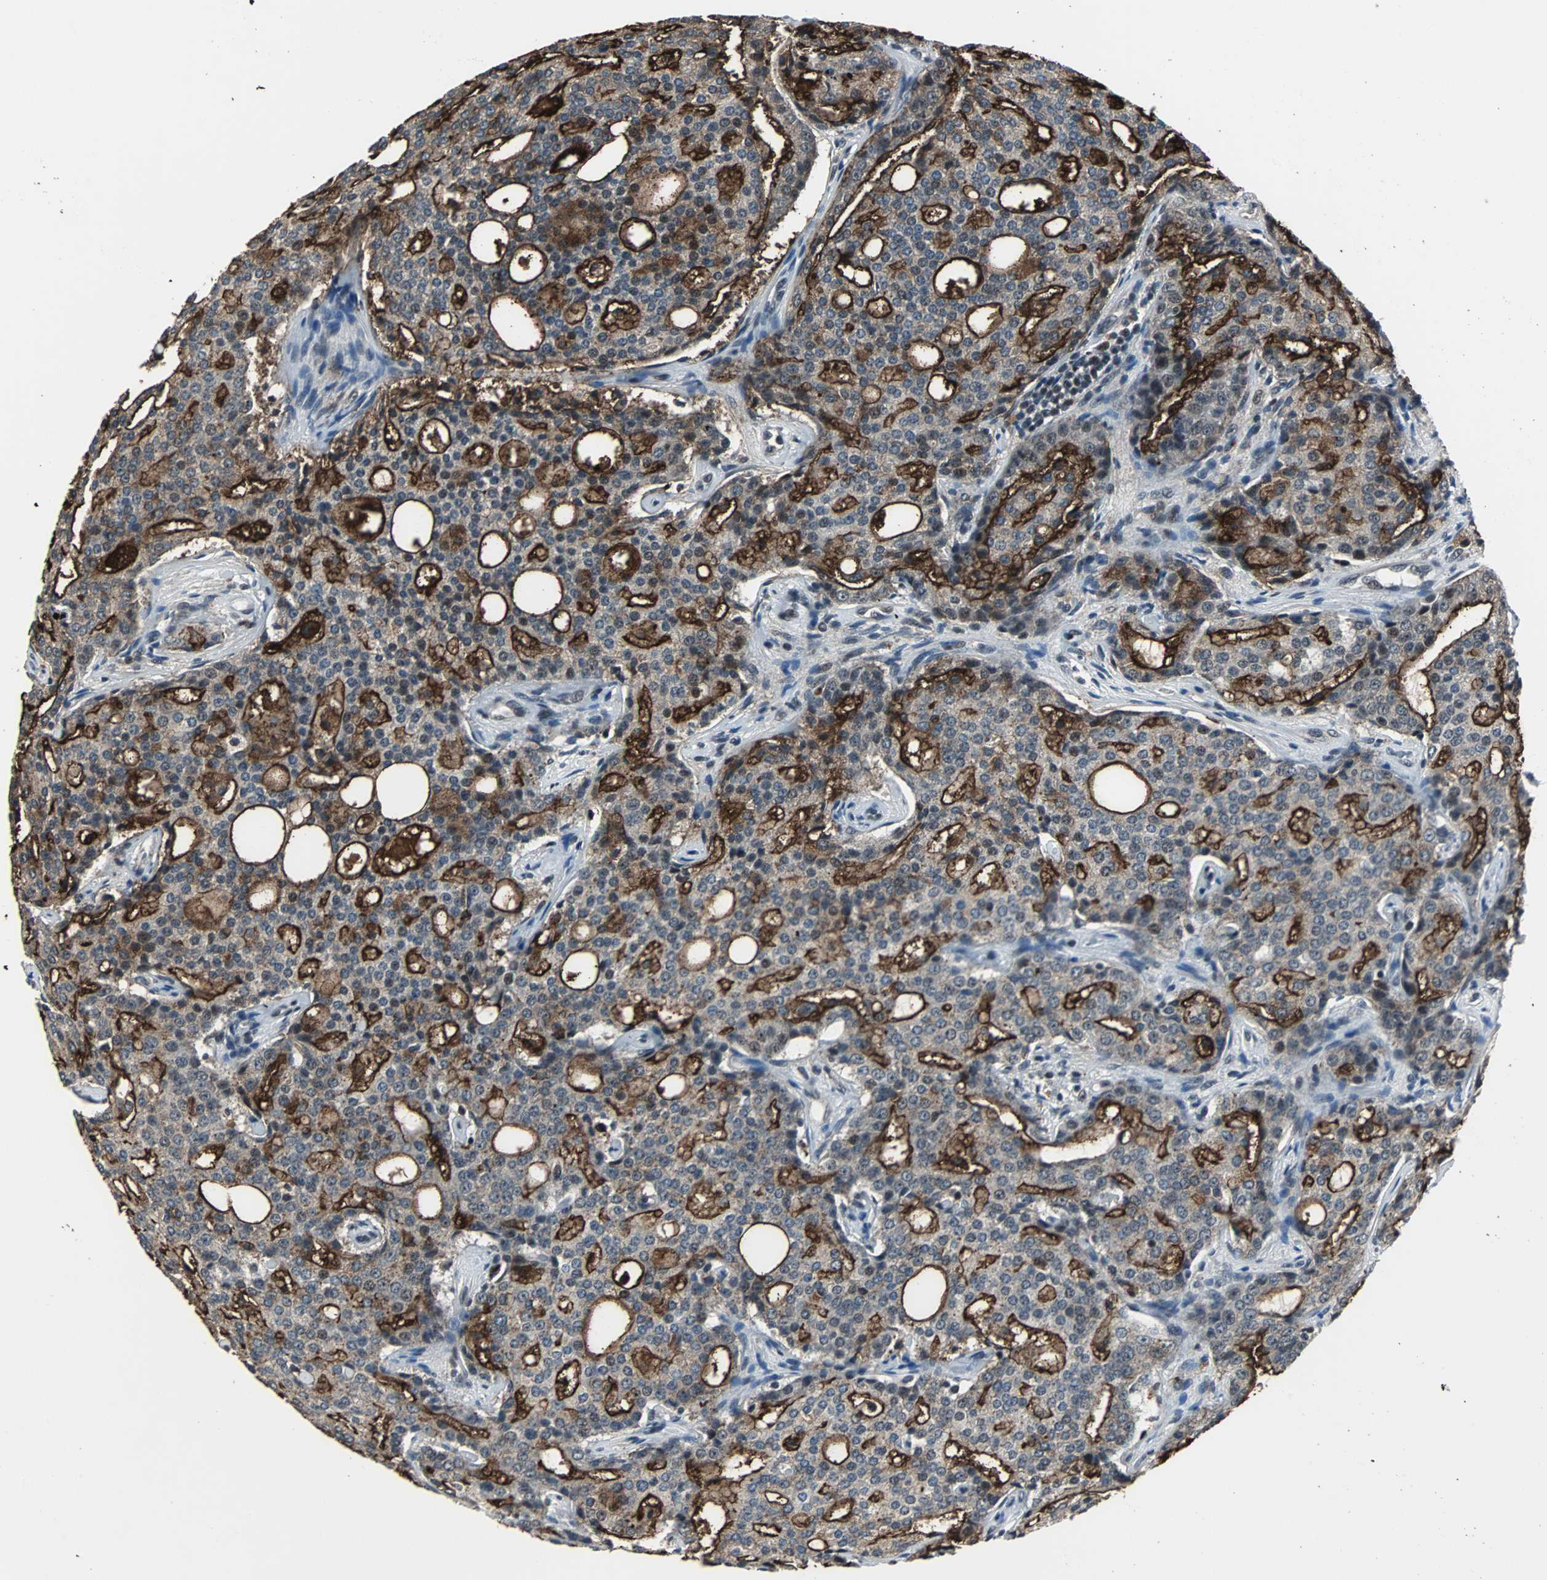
{"staining": {"intensity": "strong", "quantity": ">75%", "location": "cytoplasmic/membranous"}, "tissue": "prostate cancer", "cell_type": "Tumor cells", "image_type": "cancer", "snomed": [{"axis": "morphology", "description": "Adenocarcinoma, High grade"}, {"axis": "topography", "description": "Prostate"}], "caption": "DAB (3,3'-diaminobenzidine) immunohistochemical staining of prostate cancer (adenocarcinoma (high-grade)) reveals strong cytoplasmic/membranous protein expression in approximately >75% of tumor cells.", "gene": "MKX", "patient": {"sex": "male", "age": 72}}